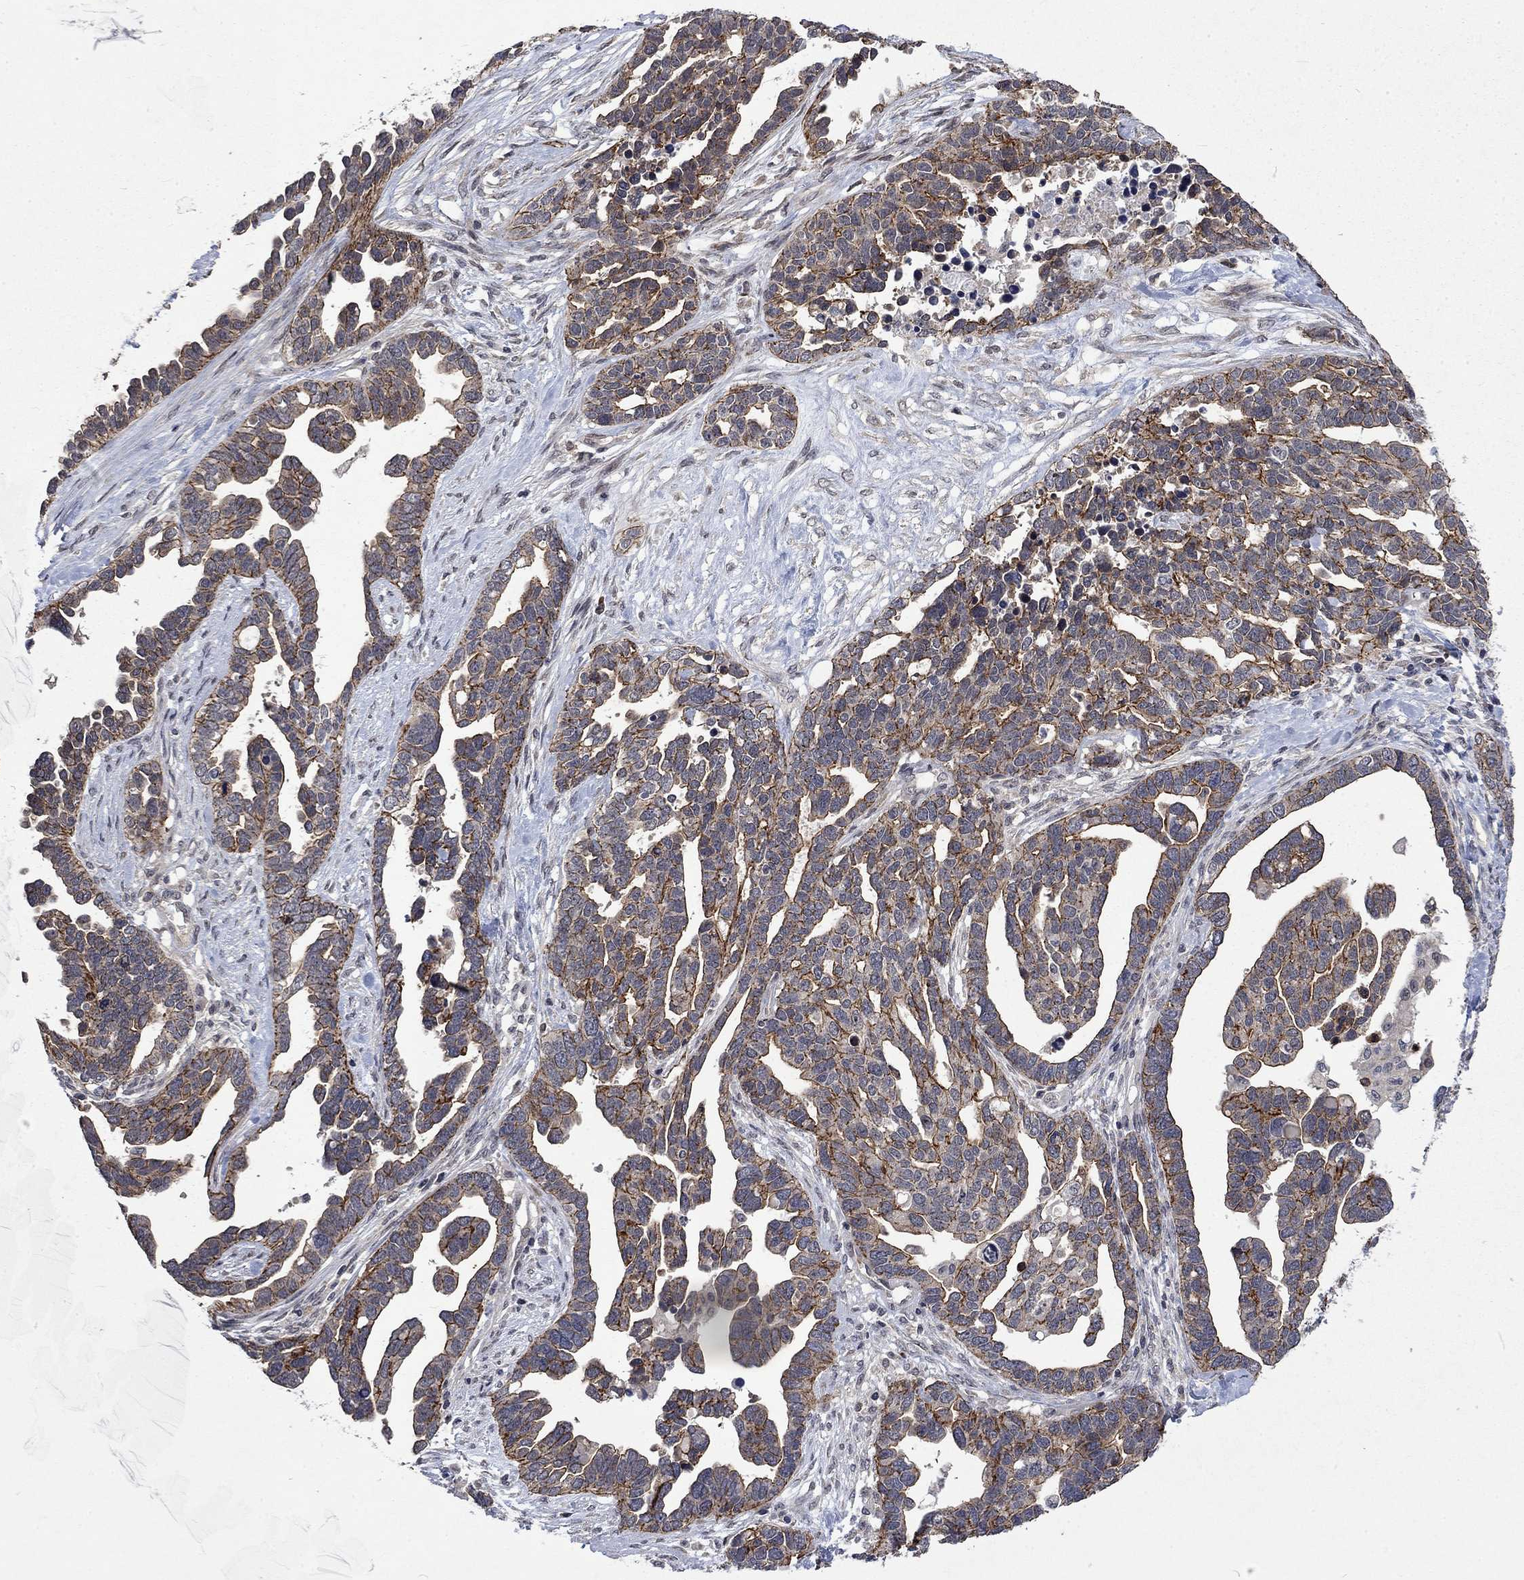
{"staining": {"intensity": "moderate", "quantity": "25%-75%", "location": "cytoplasmic/membranous"}, "tissue": "ovarian cancer", "cell_type": "Tumor cells", "image_type": "cancer", "snomed": [{"axis": "morphology", "description": "Cystadenocarcinoma, serous, NOS"}, {"axis": "topography", "description": "Ovary"}], "caption": "Immunohistochemical staining of ovarian cancer displays medium levels of moderate cytoplasmic/membranous protein positivity in approximately 25%-75% of tumor cells.", "gene": "PPP1R9A", "patient": {"sex": "female", "age": 54}}